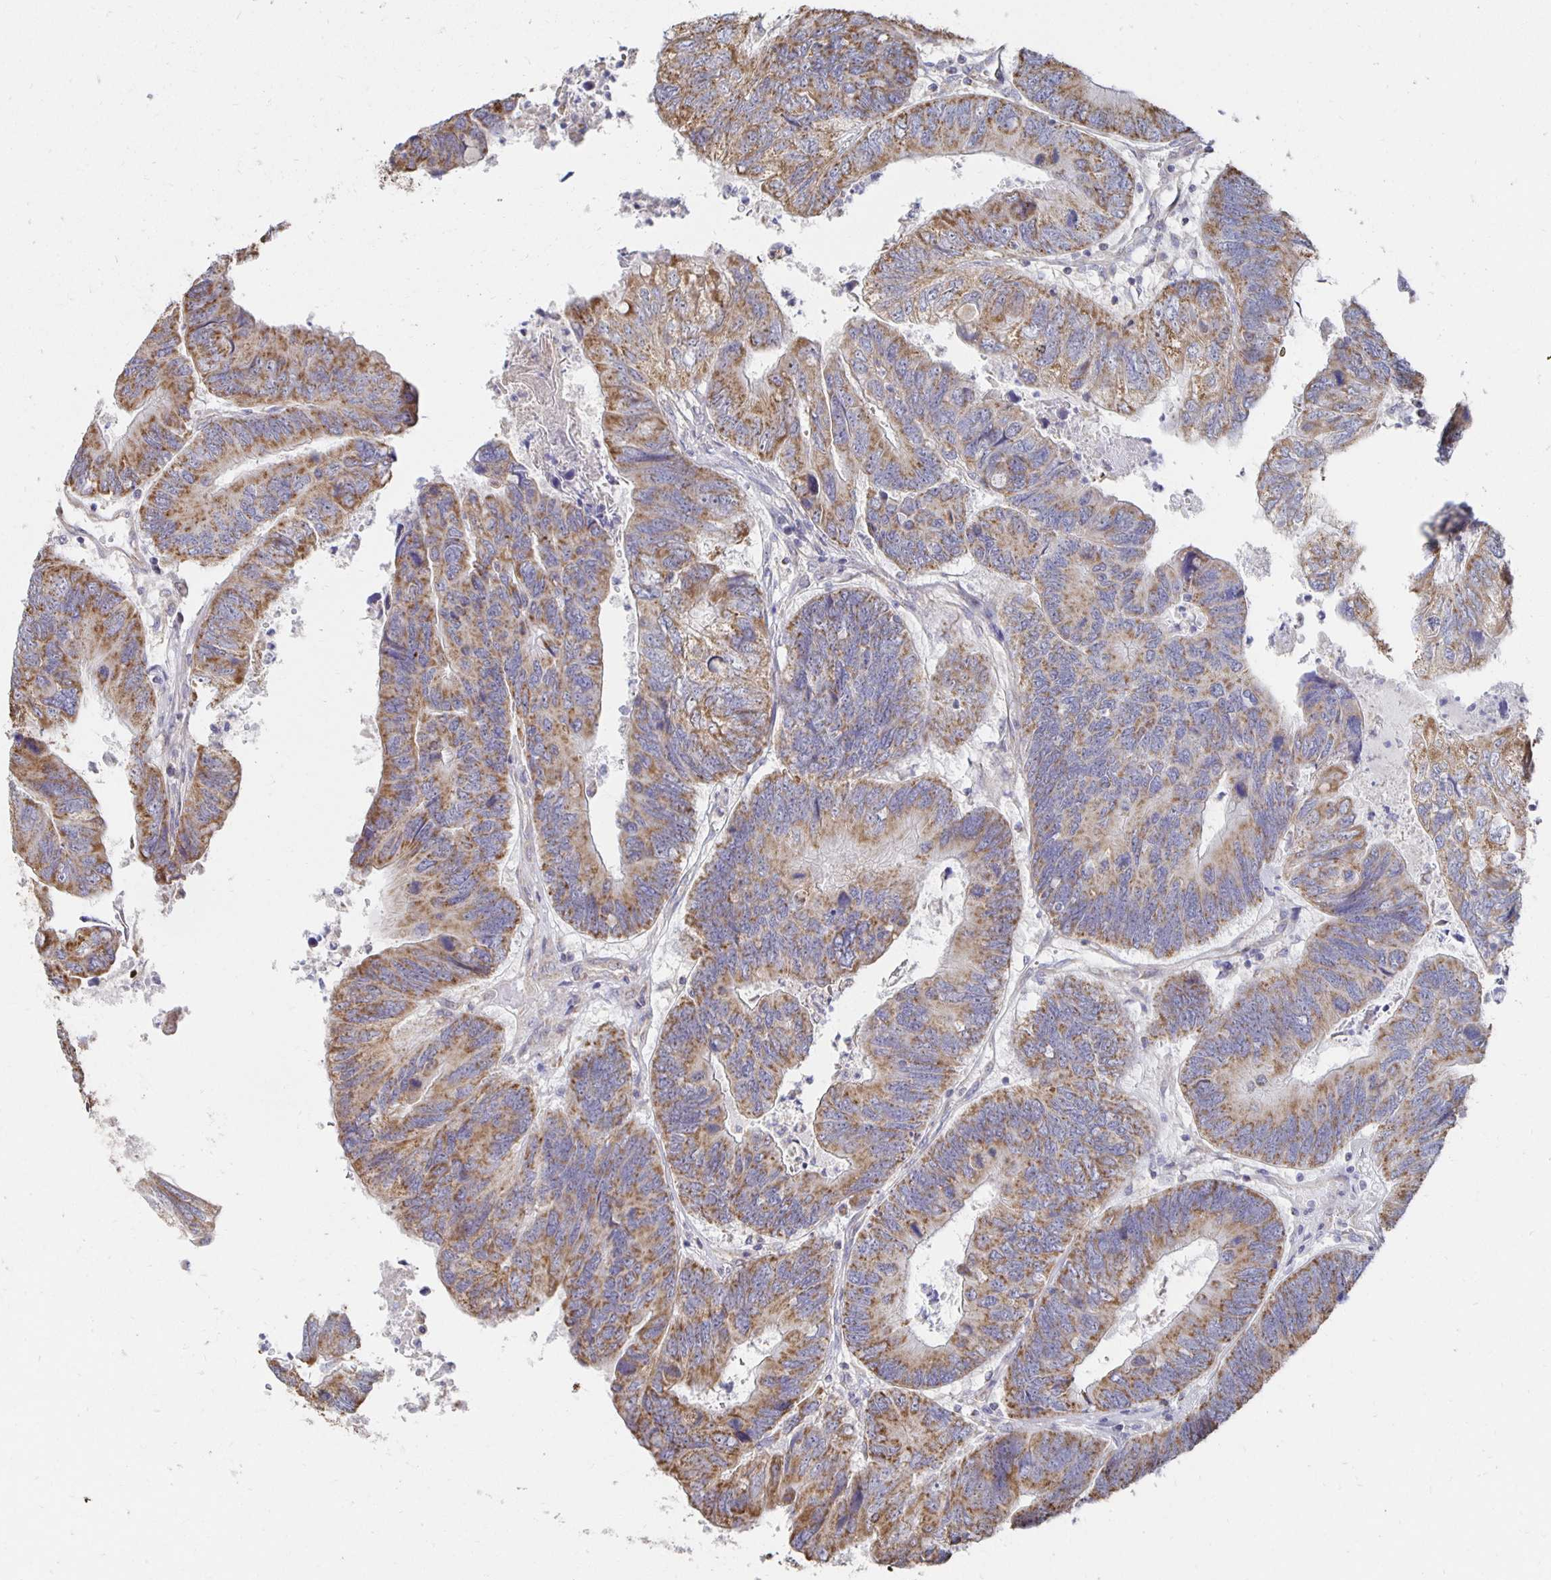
{"staining": {"intensity": "moderate", "quantity": ">75%", "location": "cytoplasmic/membranous"}, "tissue": "colorectal cancer", "cell_type": "Tumor cells", "image_type": "cancer", "snomed": [{"axis": "morphology", "description": "Adenocarcinoma, NOS"}, {"axis": "topography", "description": "Colon"}], "caption": "Protein expression analysis of colorectal cancer (adenocarcinoma) exhibits moderate cytoplasmic/membranous positivity in approximately >75% of tumor cells. The staining was performed using DAB to visualize the protein expression in brown, while the nuclei were stained in blue with hematoxylin (Magnification: 20x).", "gene": "NKX2-8", "patient": {"sex": "female", "age": 67}}